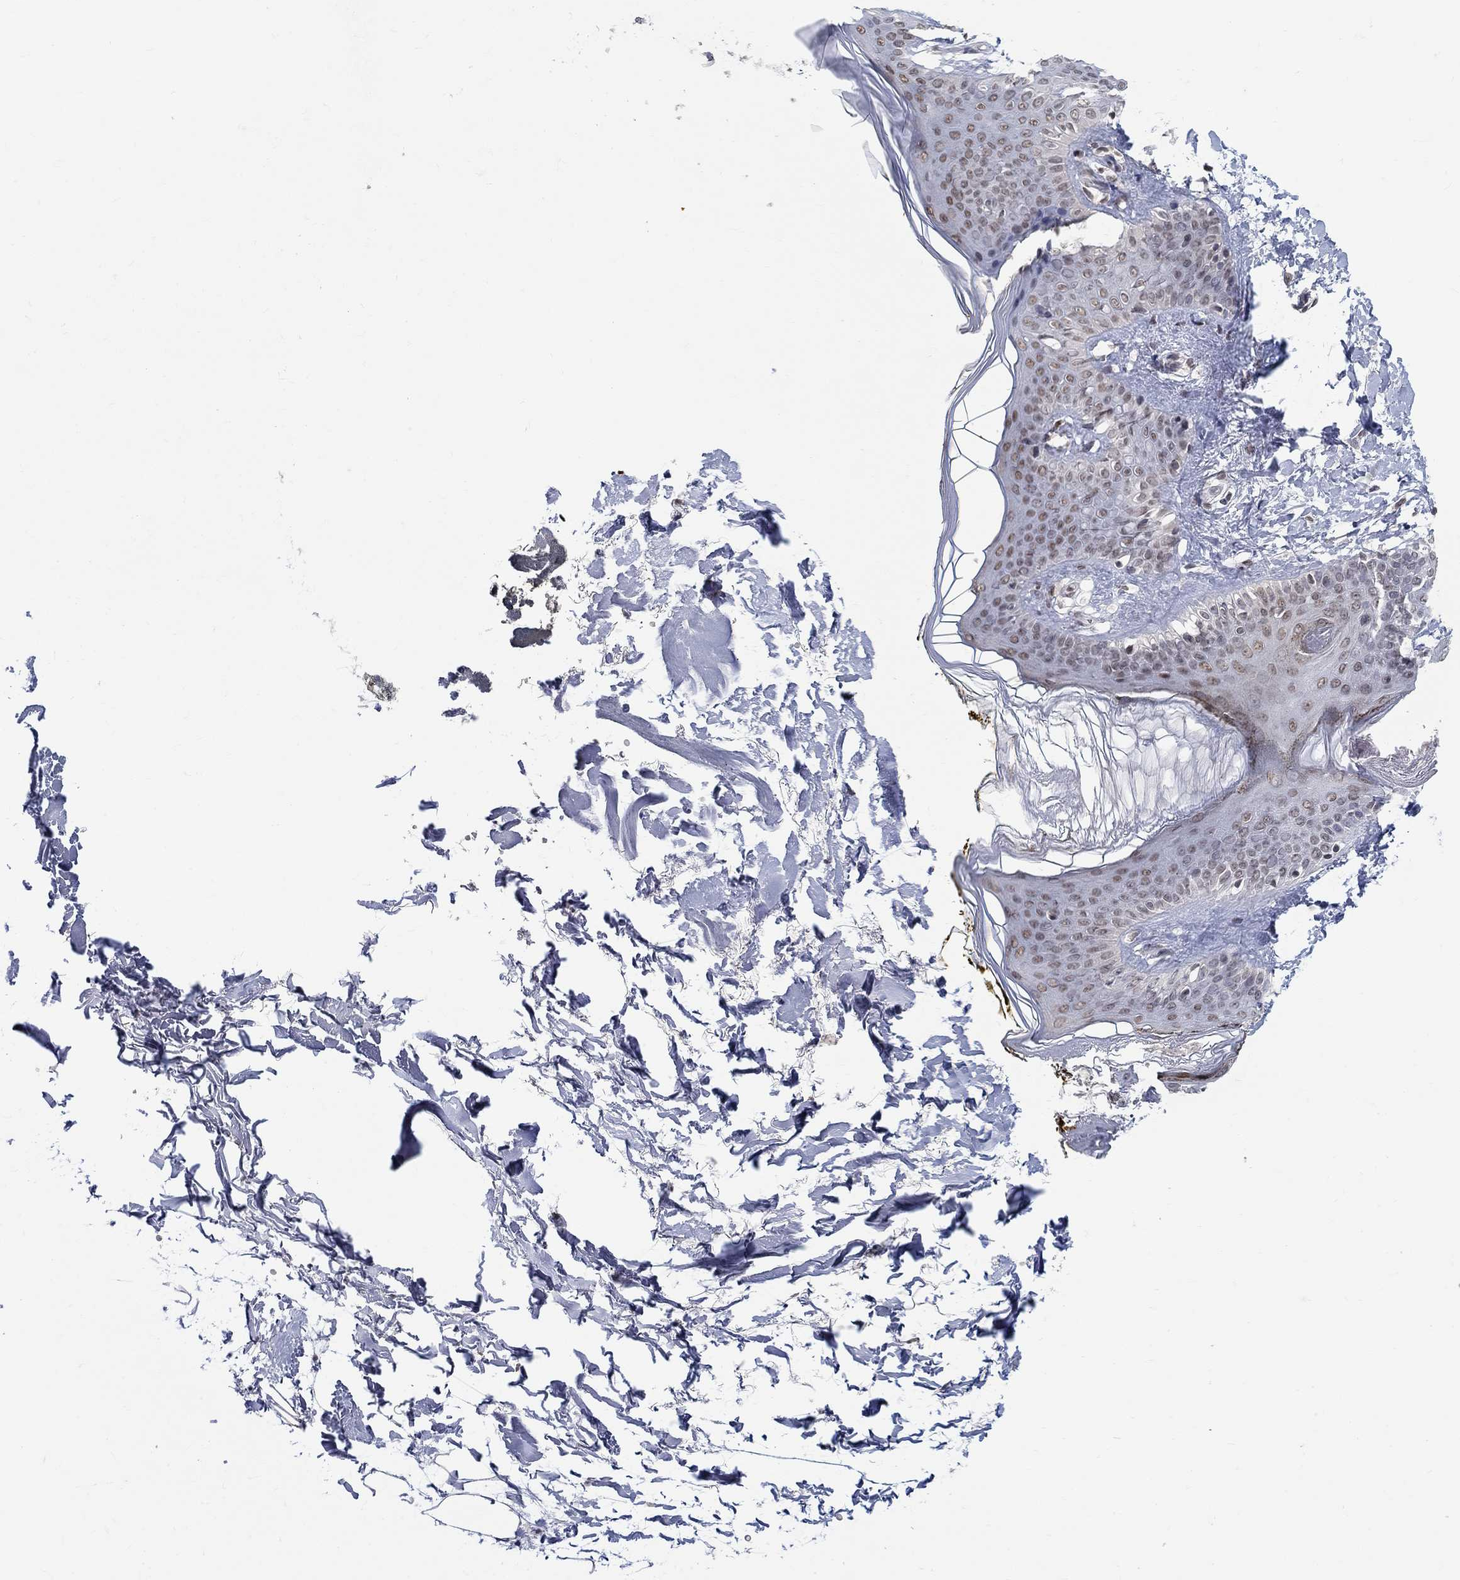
{"staining": {"intensity": "negative", "quantity": "none", "location": "none"}, "tissue": "skin", "cell_type": "Fibroblasts", "image_type": "normal", "snomed": [{"axis": "morphology", "description": "Normal tissue, NOS"}, {"axis": "topography", "description": "Skin"}], "caption": "IHC photomicrograph of unremarkable skin: skin stained with DAB shows no significant protein staining in fibroblasts. (DAB immunohistochemistry (IHC) with hematoxylin counter stain).", "gene": "KLF12", "patient": {"sex": "female", "age": 34}}